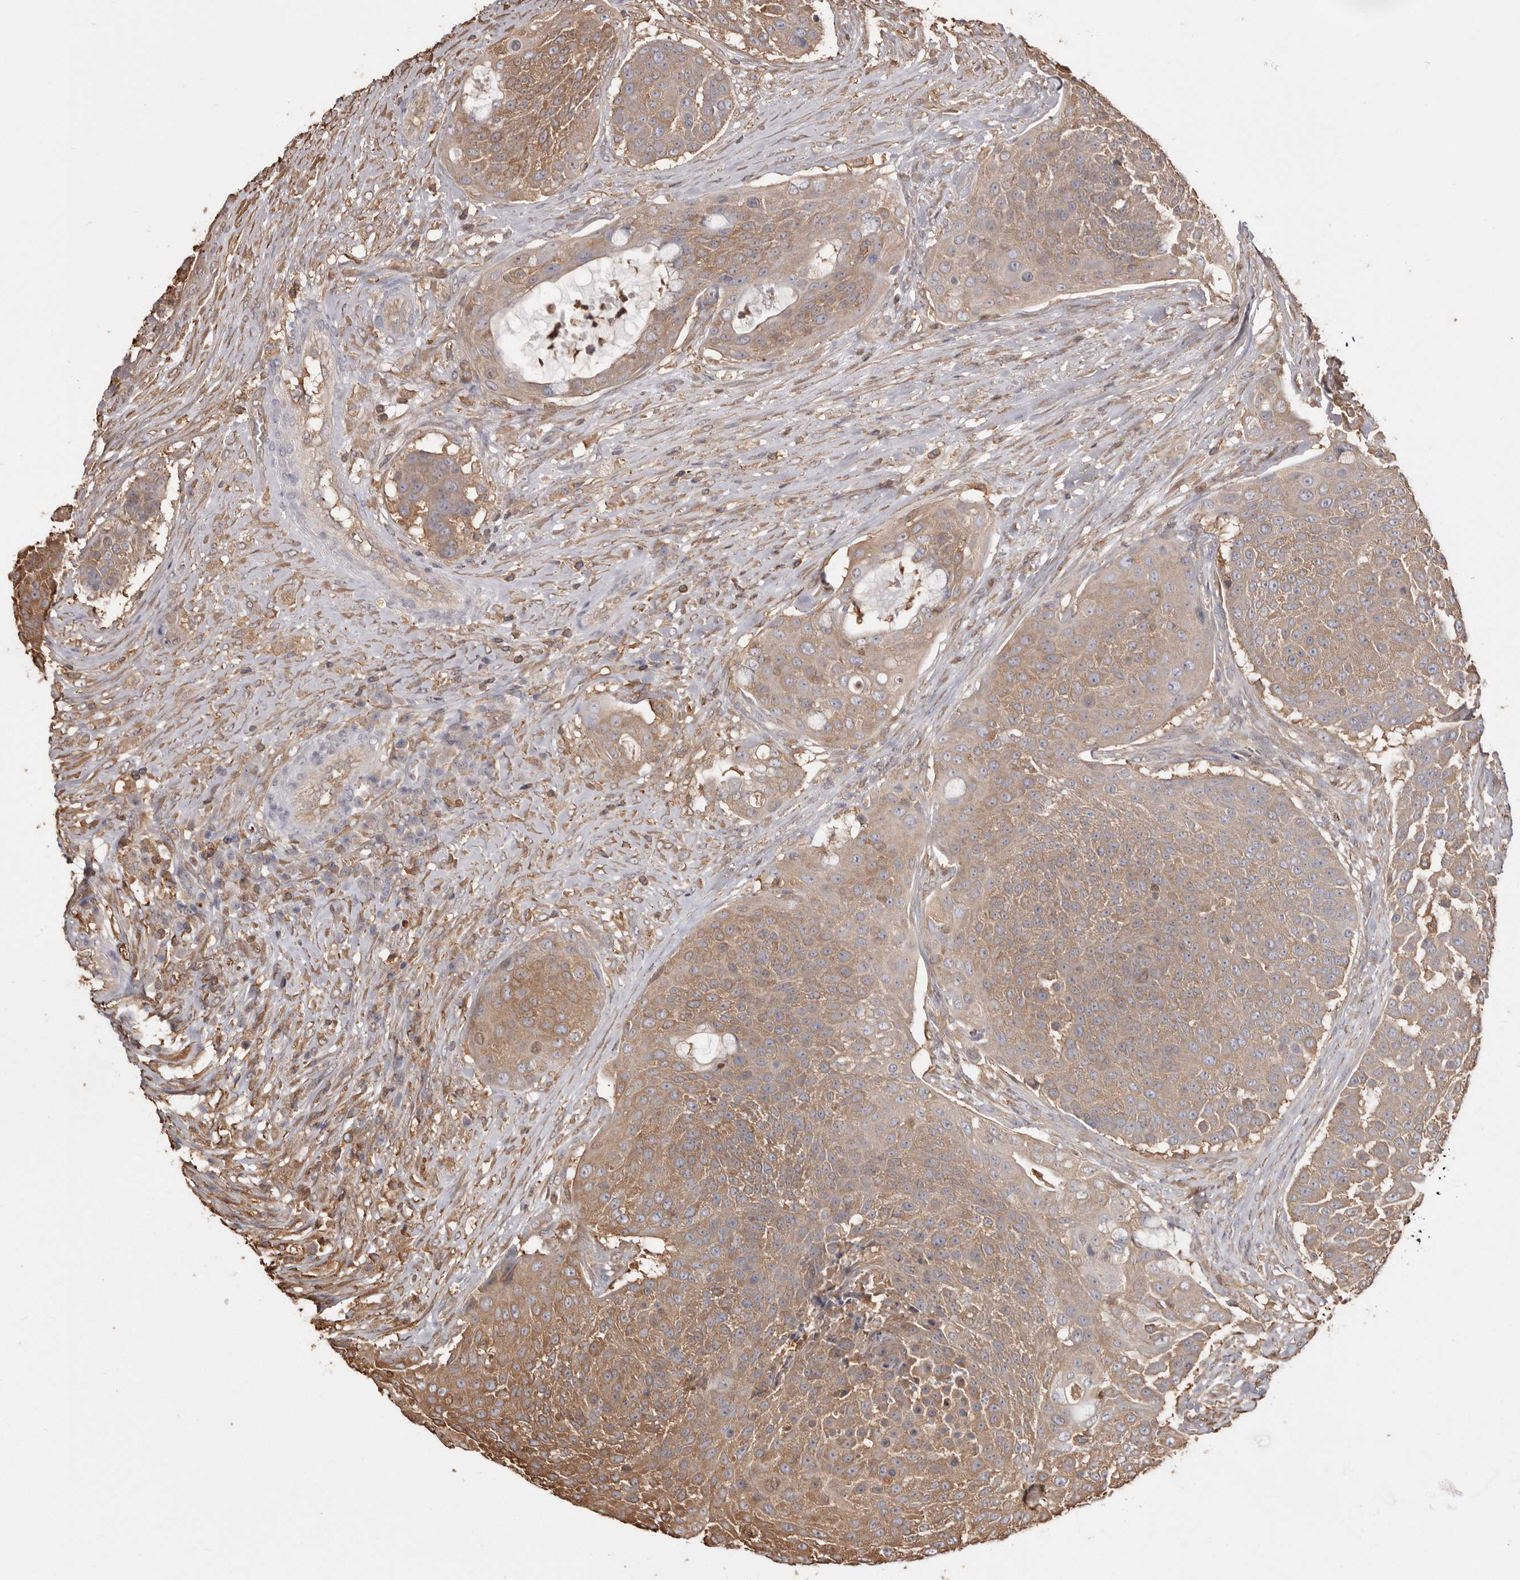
{"staining": {"intensity": "moderate", "quantity": ">75%", "location": "cytoplasmic/membranous"}, "tissue": "urothelial cancer", "cell_type": "Tumor cells", "image_type": "cancer", "snomed": [{"axis": "morphology", "description": "Urothelial carcinoma, High grade"}, {"axis": "topography", "description": "Urinary bladder"}], "caption": "DAB (3,3'-diaminobenzidine) immunohistochemical staining of urothelial cancer reveals moderate cytoplasmic/membranous protein expression in approximately >75% of tumor cells.", "gene": "PKM", "patient": {"sex": "female", "age": 63}}